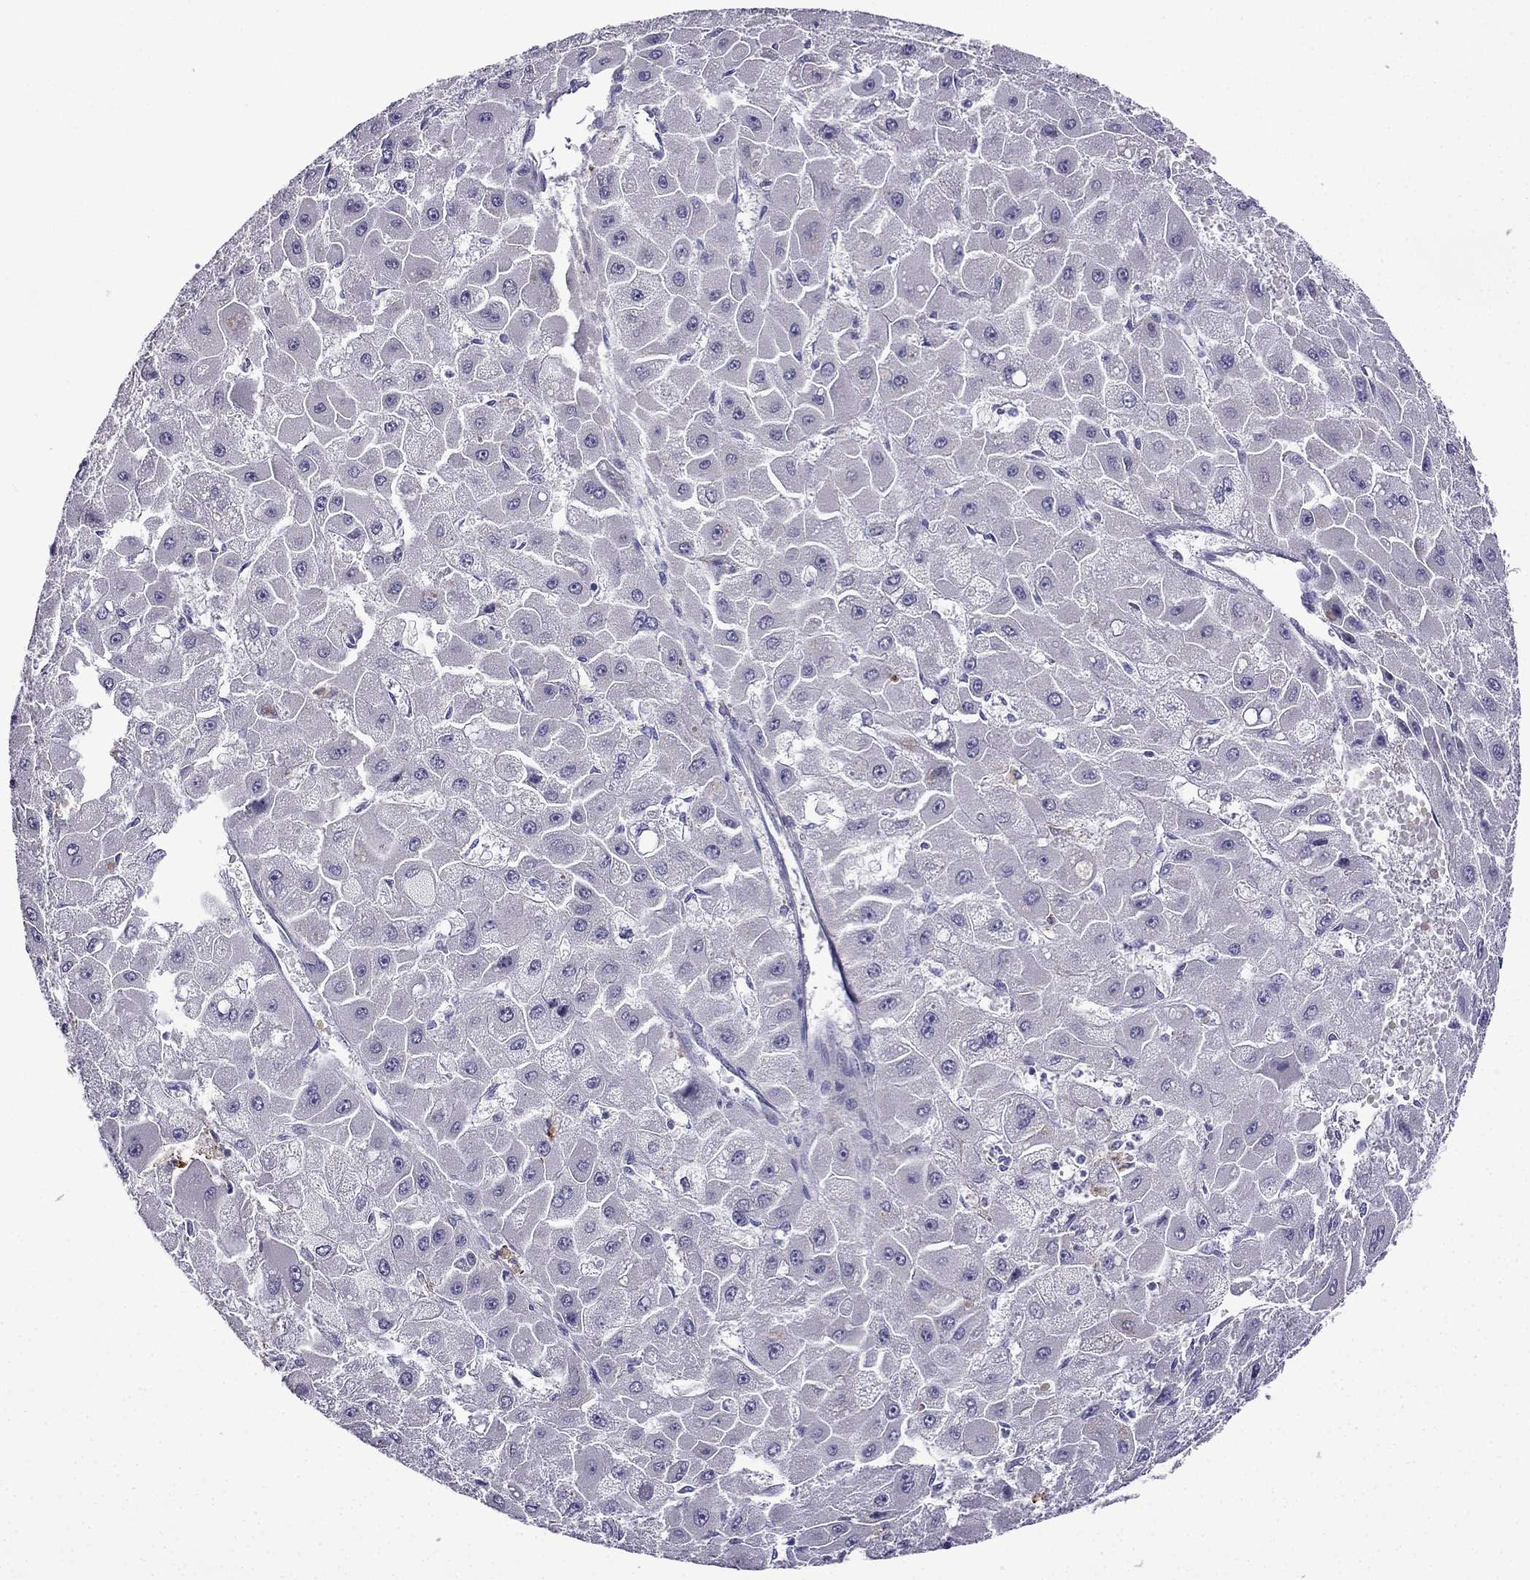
{"staining": {"intensity": "negative", "quantity": "none", "location": "none"}, "tissue": "liver cancer", "cell_type": "Tumor cells", "image_type": "cancer", "snomed": [{"axis": "morphology", "description": "Carcinoma, Hepatocellular, NOS"}, {"axis": "topography", "description": "Liver"}], "caption": "An IHC micrograph of liver cancer is shown. There is no staining in tumor cells of liver cancer.", "gene": "TSSK4", "patient": {"sex": "female", "age": 25}}